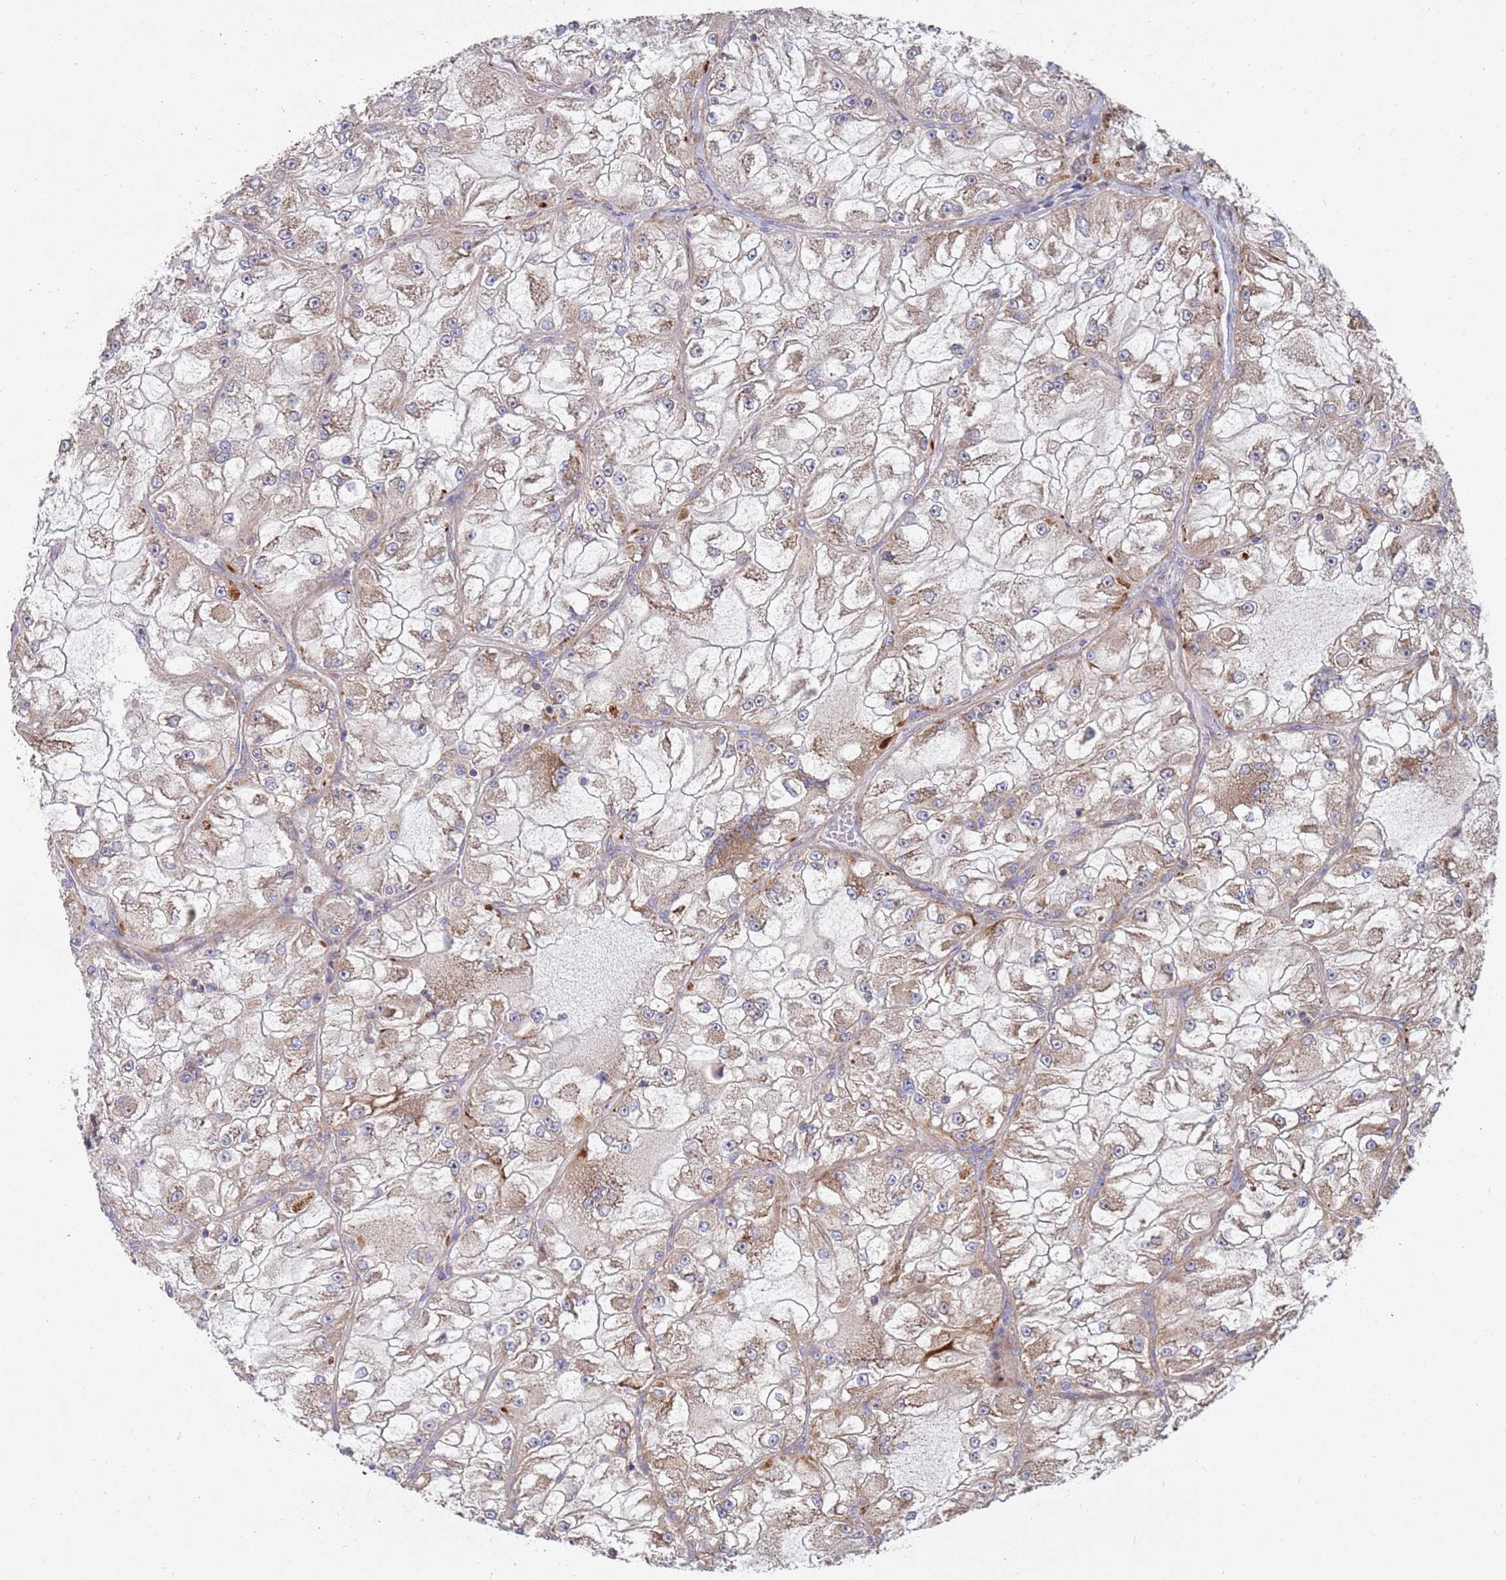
{"staining": {"intensity": "moderate", "quantity": "25%-75%", "location": "cytoplasmic/membranous"}, "tissue": "renal cancer", "cell_type": "Tumor cells", "image_type": "cancer", "snomed": [{"axis": "morphology", "description": "Adenocarcinoma, NOS"}, {"axis": "topography", "description": "Kidney"}], "caption": "Protein staining of adenocarcinoma (renal) tissue demonstrates moderate cytoplasmic/membranous expression in approximately 25%-75% of tumor cells. (IHC, brightfield microscopy, high magnification).", "gene": "WDFY3", "patient": {"sex": "female", "age": 72}}